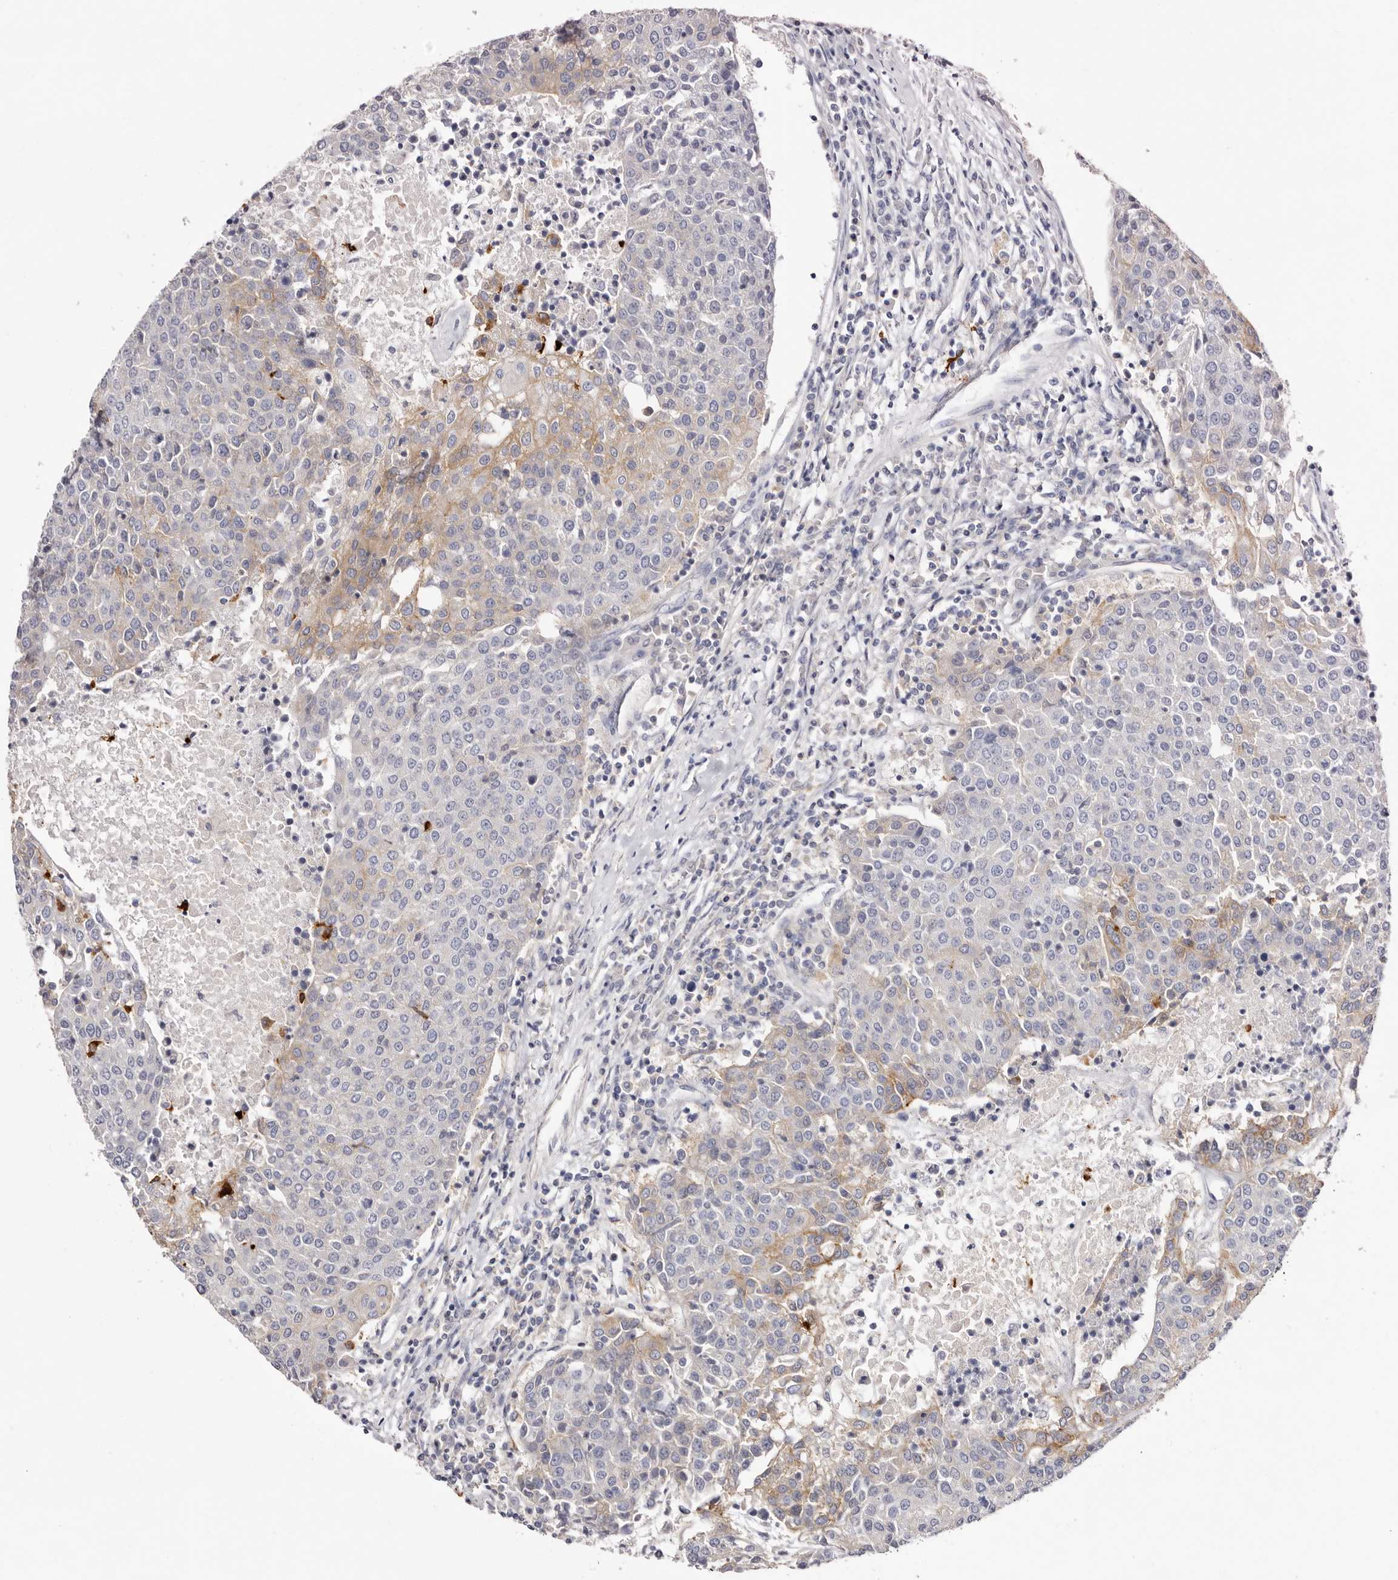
{"staining": {"intensity": "moderate", "quantity": "<25%", "location": "cytoplasmic/membranous"}, "tissue": "urothelial cancer", "cell_type": "Tumor cells", "image_type": "cancer", "snomed": [{"axis": "morphology", "description": "Urothelial carcinoma, High grade"}, {"axis": "topography", "description": "Urinary bladder"}], "caption": "Human high-grade urothelial carcinoma stained with a protein marker shows moderate staining in tumor cells.", "gene": "S1PR5", "patient": {"sex": "female", "age": 85}}